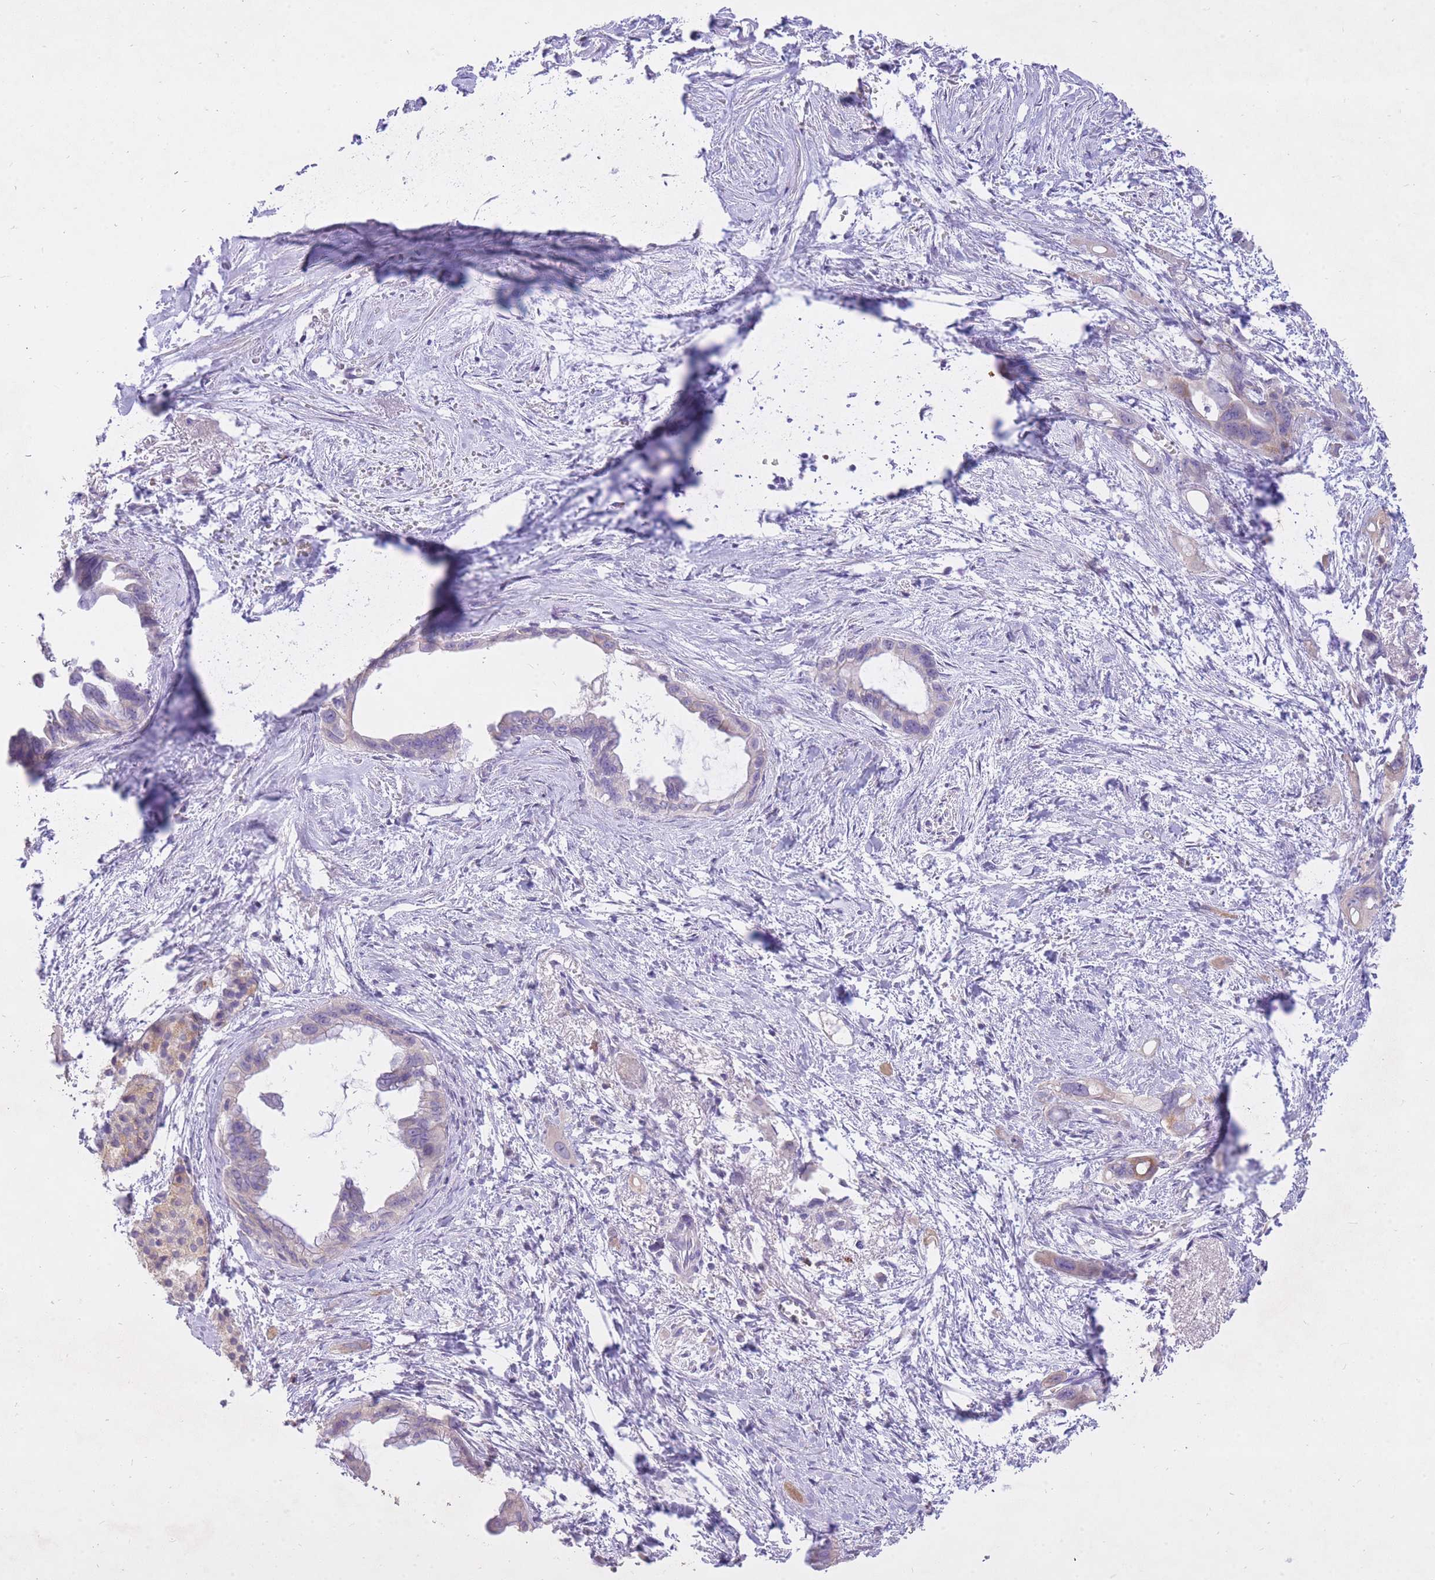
{"staining": {"intensity": "negative", "quantity": "none", "location": "none"}, "tissue": "pancreatic cancer", "cell_type": "Tumor cells", "image_type": "cancer", "snomed": [{"axis": "morphology", "description": "Adenocarcinoma, NOS"}, {"axis": "topography", "description": "Pancreas"}], "caption": "Immunohistochemical staining of human pancreatic cancer demonstrates no significant expression in tumor cells.", "gene": "FRG2C", "patient": {"sex": "male", "age": 61}}